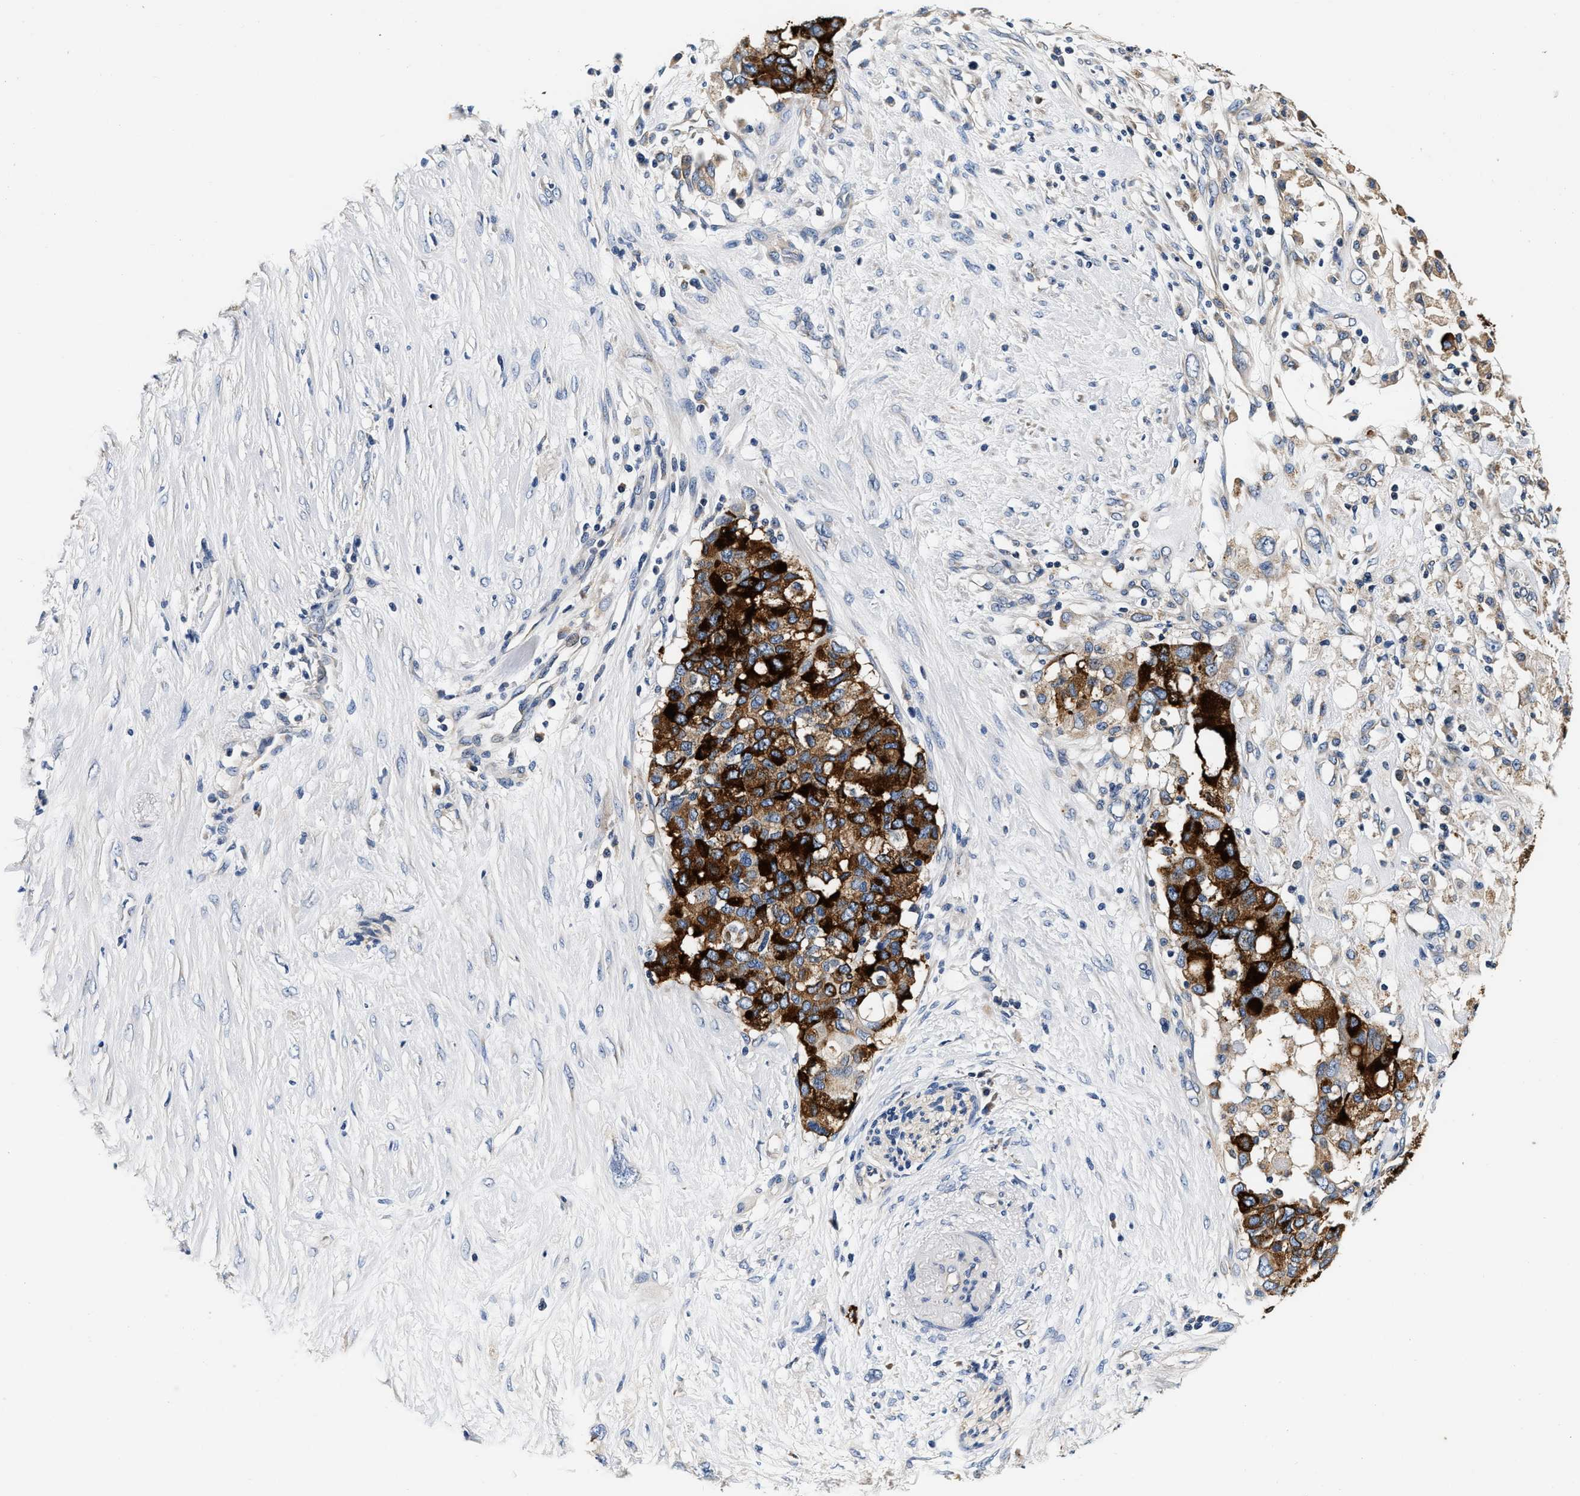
{"staining": {"intensity": "strong", "quantity": ">75%", "location": "cytoplasmic/membranous"}, "tissue": "pancreatic cancer", "cell_type": "Tumor cells", "image_type": "cancer", "snomed": [{"axis": "morphology", "description": "Adenocarcinoma, NOS"}, {"axis": "topography", "description": "Pancreas"}], "caption": "High-magnification brightfield microscopy of pancreatic cancer (adenocarcinoma) stained with DAB (brown) and counterstained with hematoxylin (blue). tumor cells exhibit strong cytoplasmic/membranous expression is present in about>75% of cells. (IHC, brightfield microscopy, high magnification).", "gene": "ABCG8", "patient": {"sex": "female", "age": 56}}